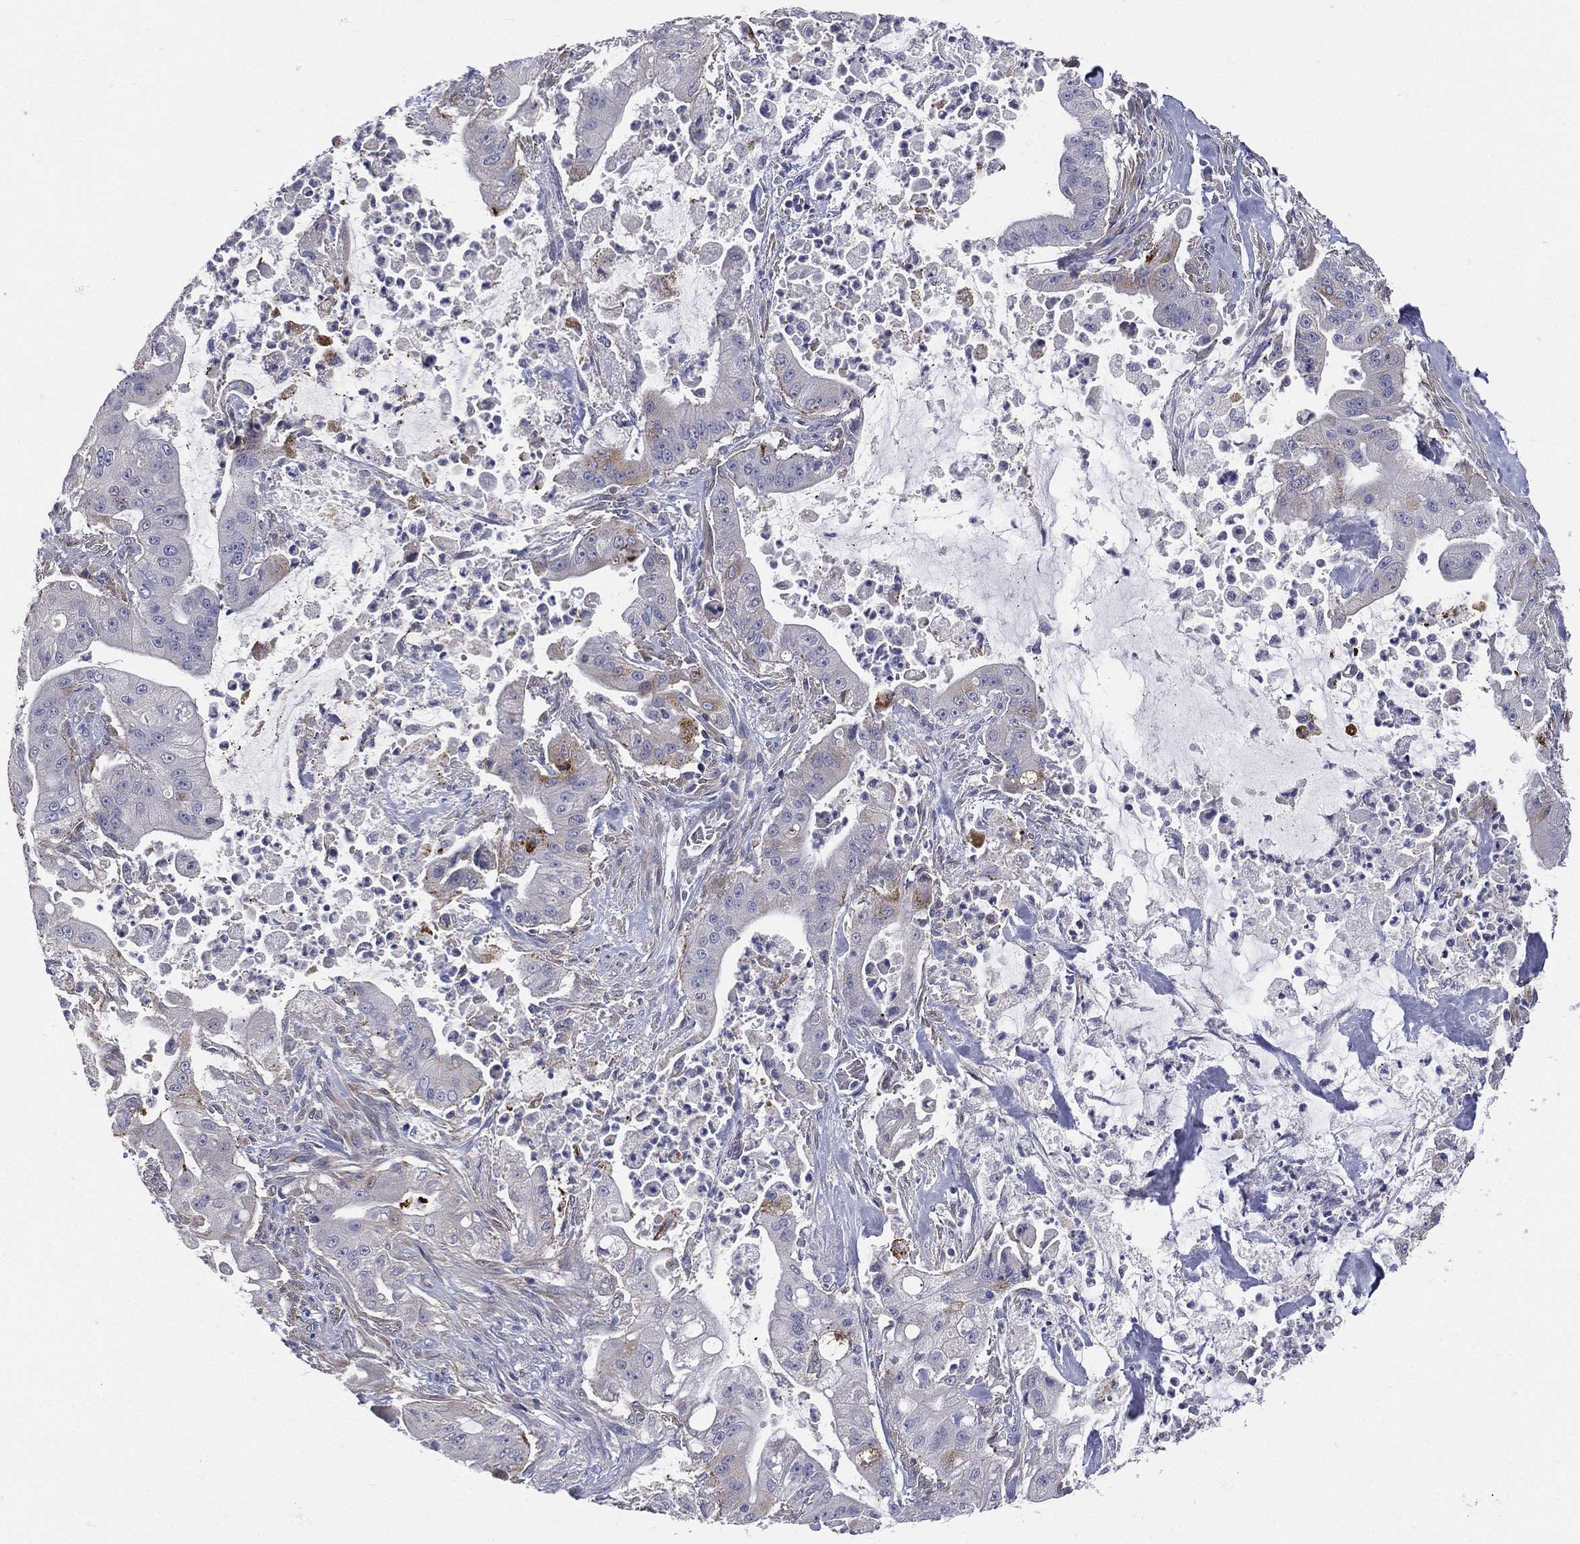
{"staining": {"intensity": "moderate", "quantity": "<25%", "location": "cytoplasmic/membranous"}, "tissue": "pancreatic cancer", "cell_type": "Tumor cells", "image_type": "cancer", "snomed": [{"axis": "morphology", "description": "Normal tissue, NOS"}, {"axis": "morphology", "description": "Inflammation, NOS"}, {"axis": "morphology", "description": "Adenocarcinoma, NOS"}, {"axis": "topography", "description": "Pancreas"}], "caption": "Adenocarcinoma (pancreatic) tissue exhibits moderate cytoplasmic/membranous expression in approximately <25% of tumor cells", "gene": "ETNPPL", "patient": {"sex": "male", "age": 57}}